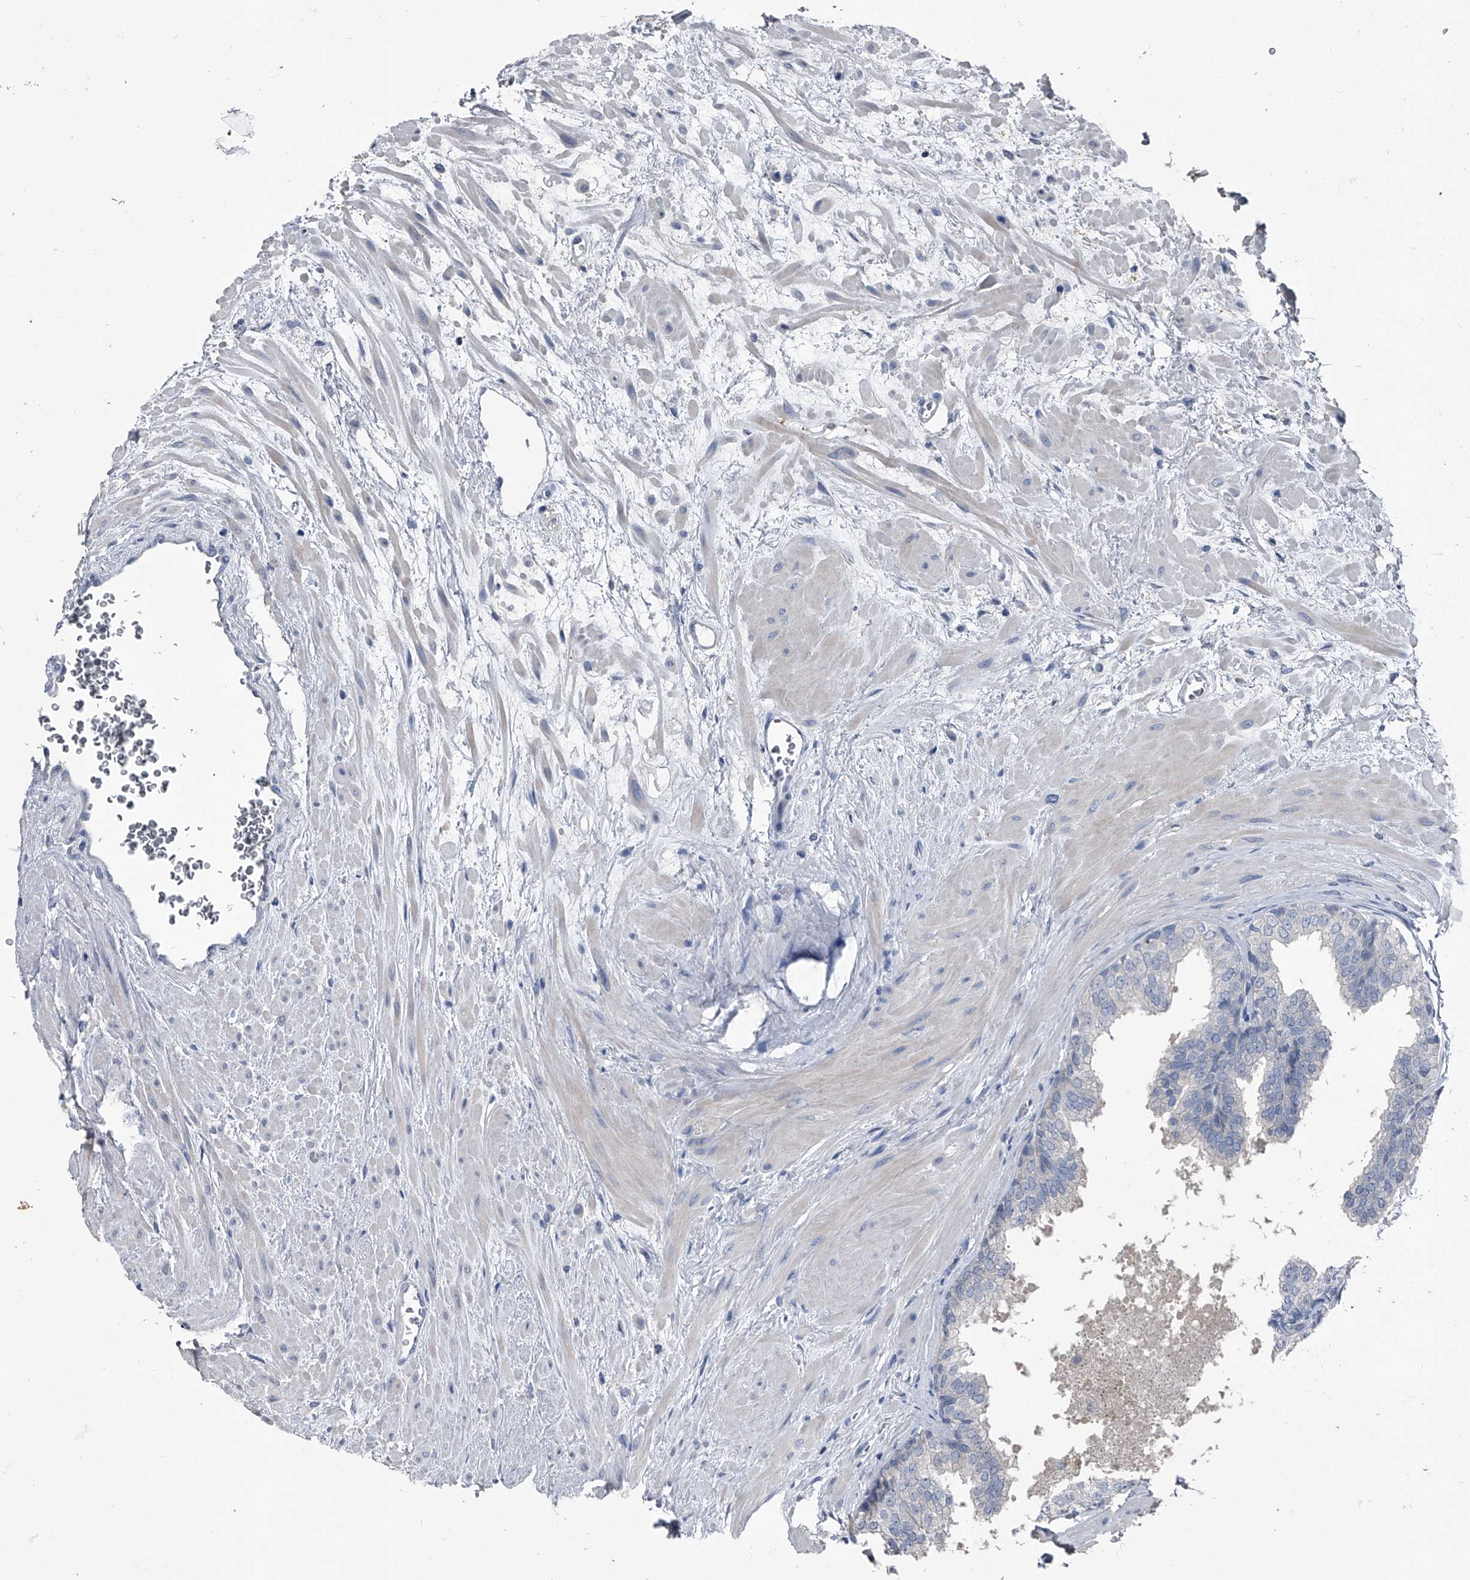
{"staining": {"intensity": "negative", "quantity": "none", "location": "none"}, "tissue": "prostate", "cell_type": "Glandular cells", "image_type": "normal", "snomed": [{"axis": "morphology", "description": "Normal tissue, NOS"}, {"axis": "topography", "description": "Prostate"}], "caption": "Protein analysis of benign prostate exhibits no significant positivity in glandular cells. Brightfield microscopy of immunohistochemistry (IHC) stained with DAB (3,3'-diaminobenzidine) (brown) and hematoxylin (blue), captured at high magnification.", "gene": "KIF13A", "patient": {"sex": "male", "age": 48}}